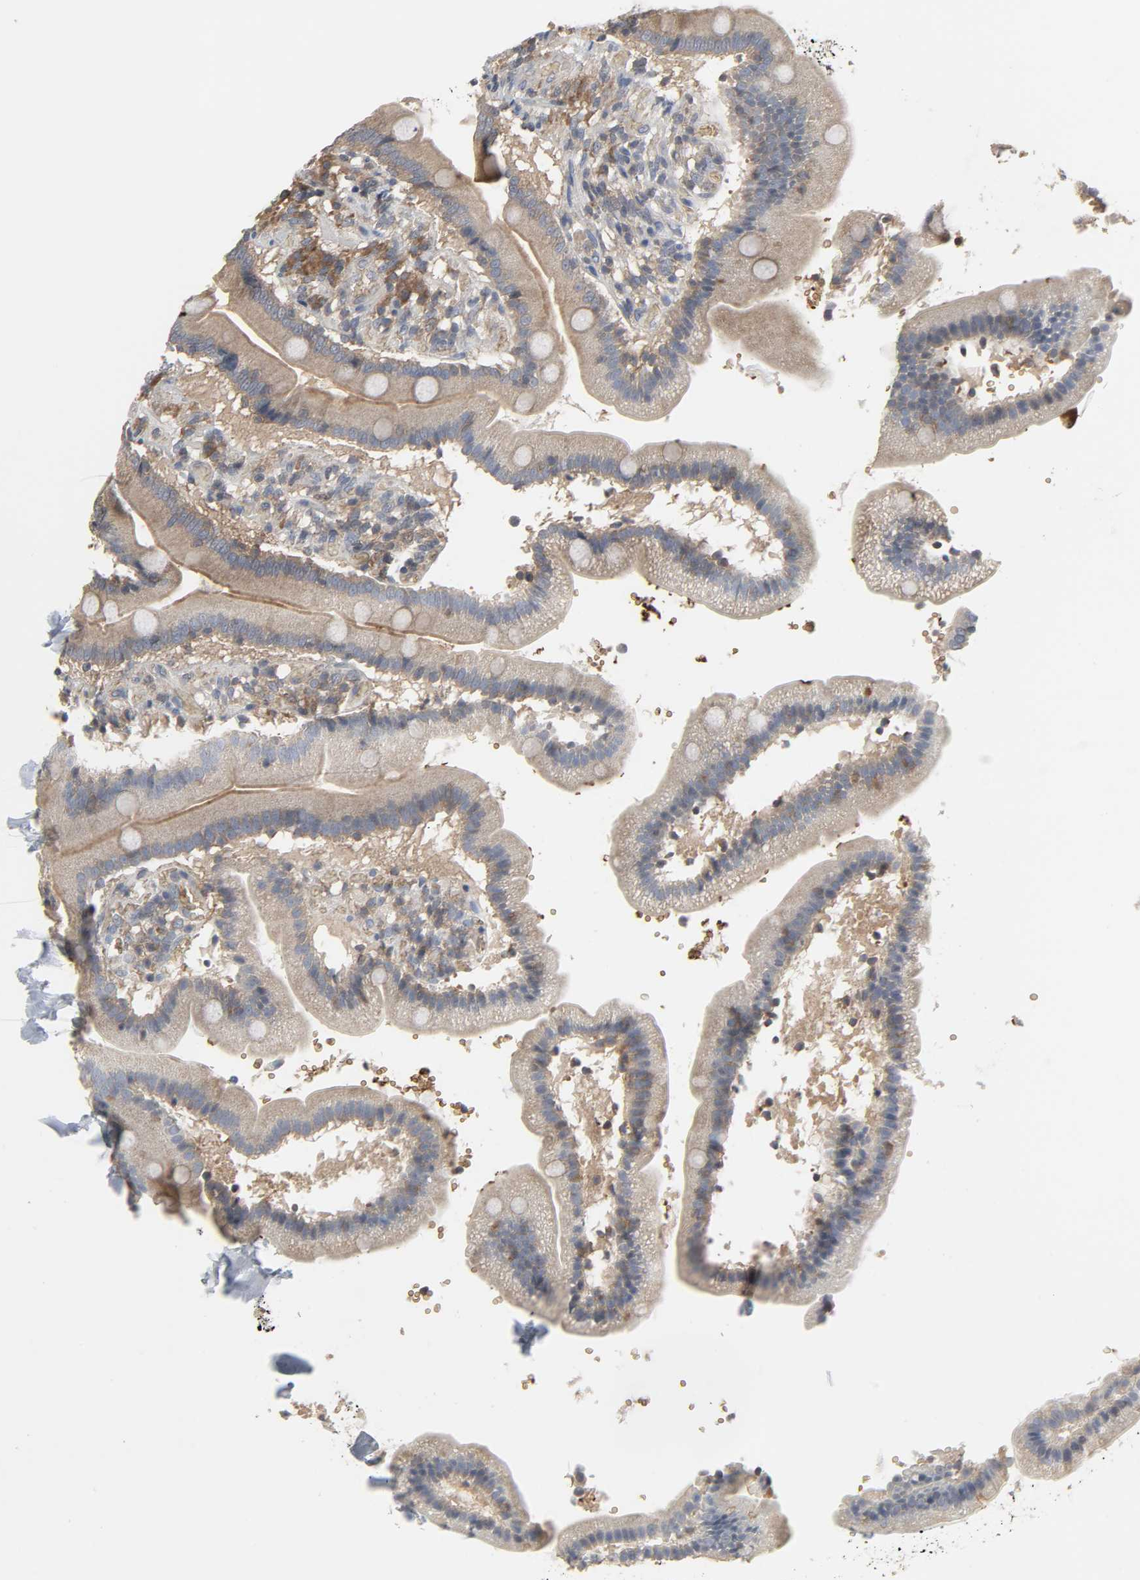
{"staining": {"intensity": "strong", "quantity": ">75%", "location": "cytoplasmic/membranous"}, "tissue": "duodenum", "cell_type": "Glandular cells", "image_type": "normal", "snomed": [{"axis": "morphology", "description": "Normal tissue, NOS"}, {"axis": "topography", "description": "Duodenum"}], "caption": "Brown immunohistochemical staining in benign duodenum demonstrates strong cytoplasmic/membranous staining in approximately >75% of glandular cells.", "gene": "PLEKHA2", "patient": {"sex": "male", "age": 66}}